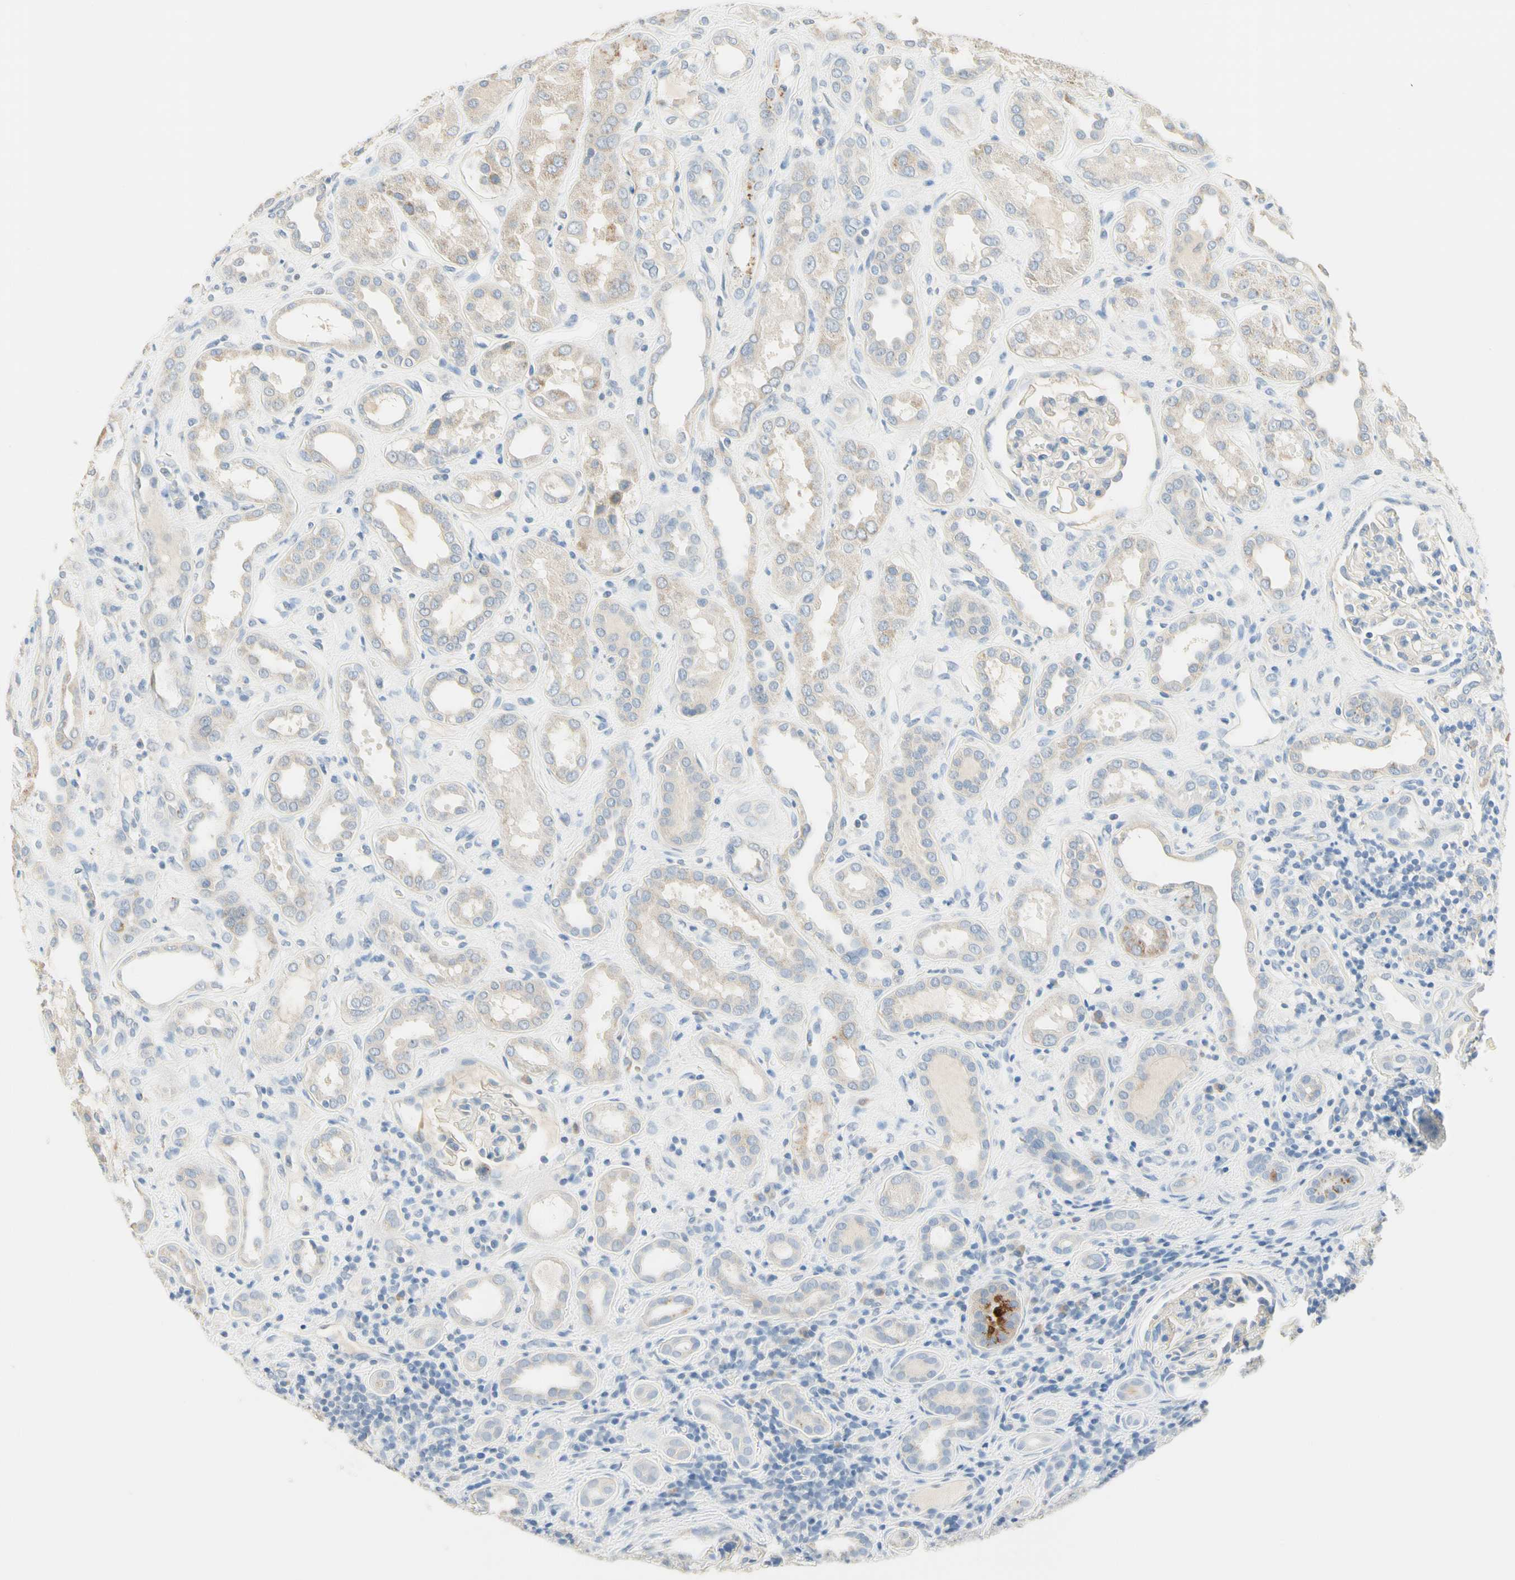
{"staining": {"intensity": "negative", "quantity": "none", "location": "none"}, "tissue": "kidney", "cell_type": "Cells in glomeruli", "image_type": "normal", "snomed": [{"axis": "morphology", "description": "Normal tissue, NOS"}, {"axis": "topography", "description": "Kidney"}], "caption": "A high-resolution photomicrograph shows immunohistochemistry staining of normal kidney, which displays no significant positivity in cells in glomeruli.", "gene": "NECTIN4", "patient": {"sex": "male", "age": 59}}